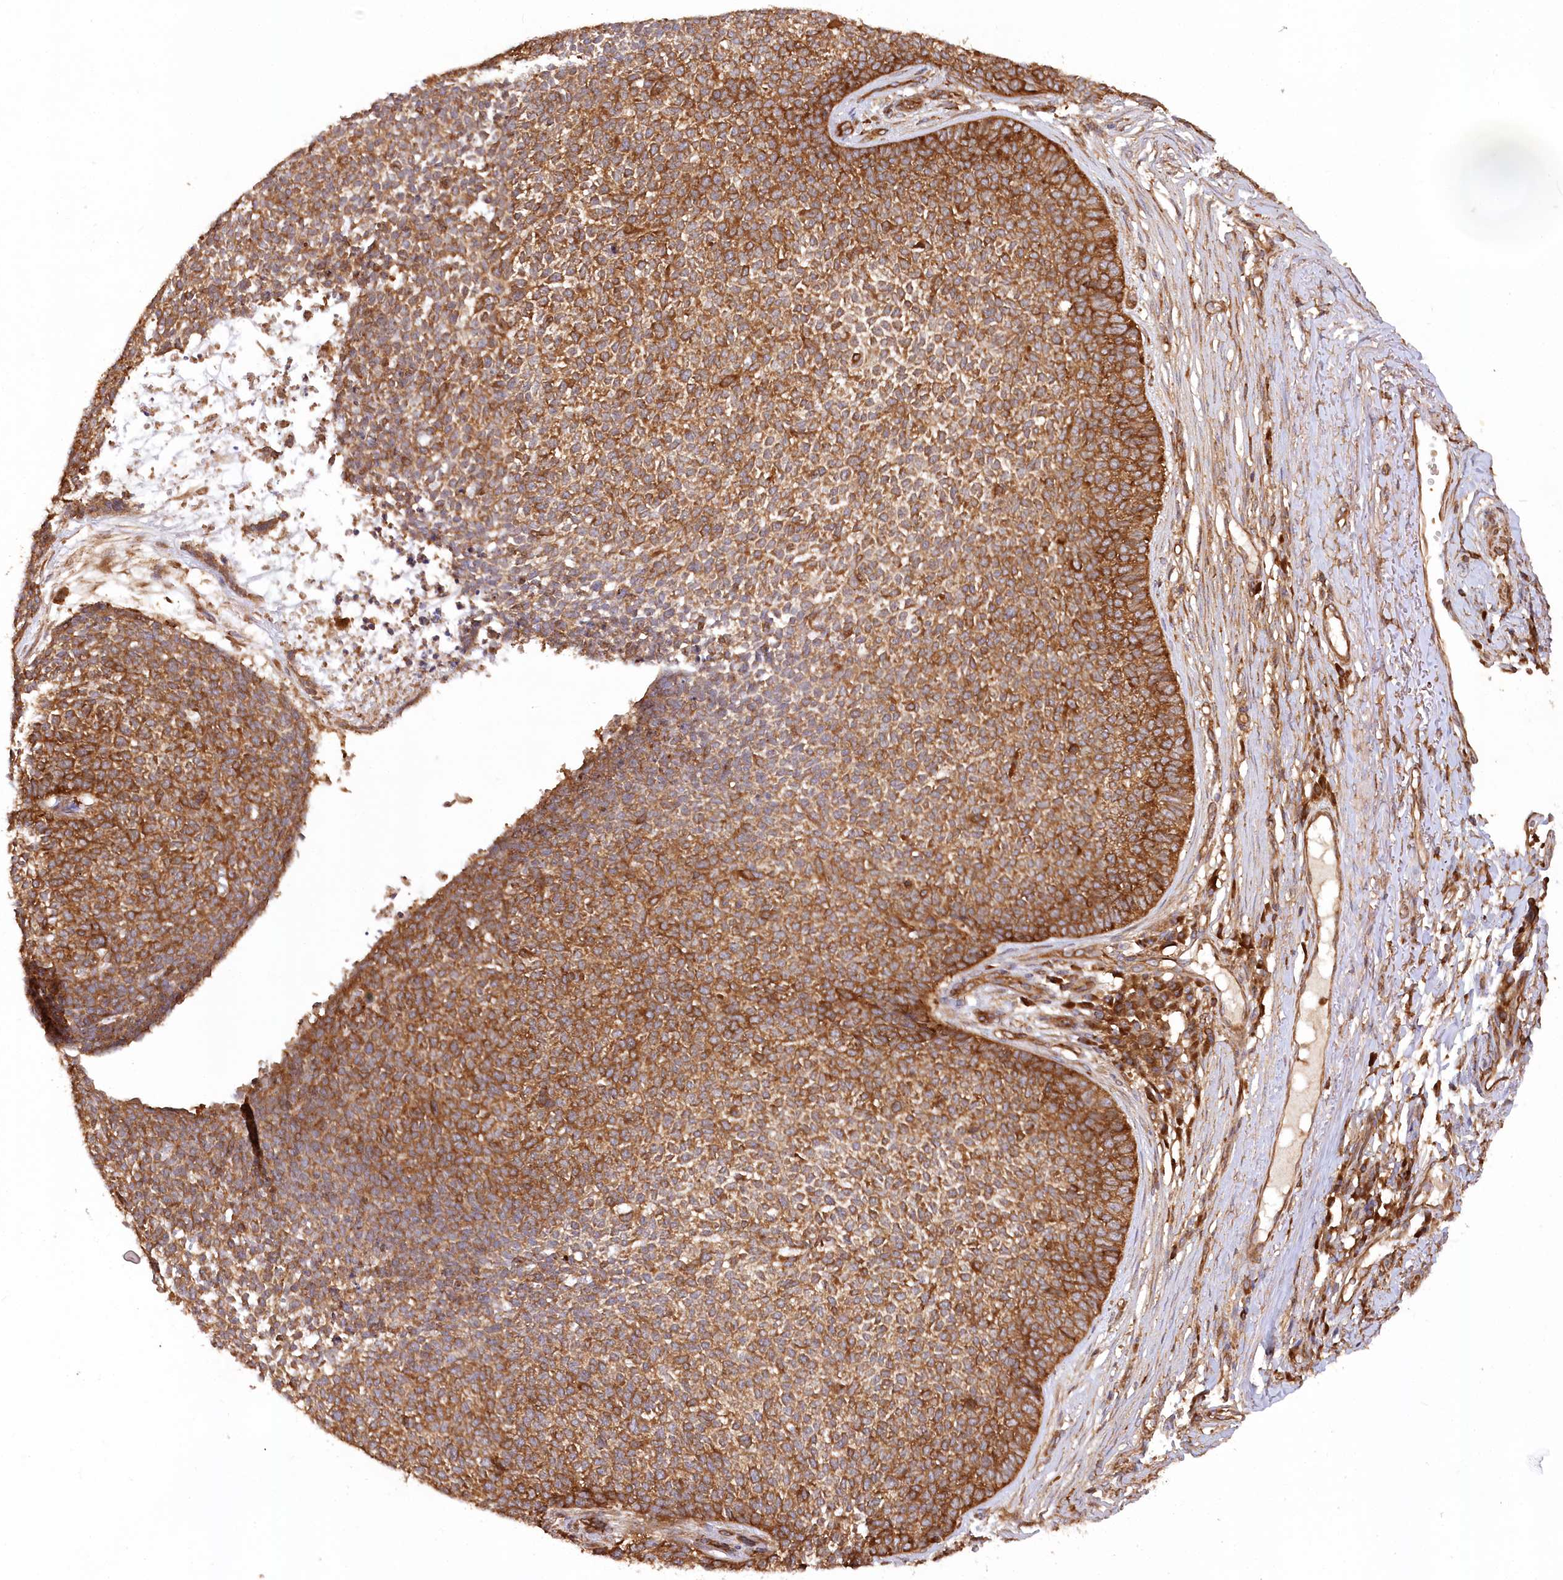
{"staining": {"intensity": "strong", "quantity": ">75%", "location": "cytoplasmic/membranous"}, "tissue": "skin cancer", "cell_type": "Tumor cells", "image_type": "cancer", "snomed": [{"axis": "morphology", "description": "Basal cell carcinoma"}, {"axis": "topography", "description": "Skin"}], "caption": "Tumor cells exhibit high levels of strong cytoplasmic/membranous positivity in approximately >75% of cells in basal cell carcinoma (skin). The staining was performed using DAB, with brown indicating positive protein expression. Nuclei are stained blue with hematoxylin.", "gene": "PAIP2", "patient": {"sex": "female", "age": 84}}